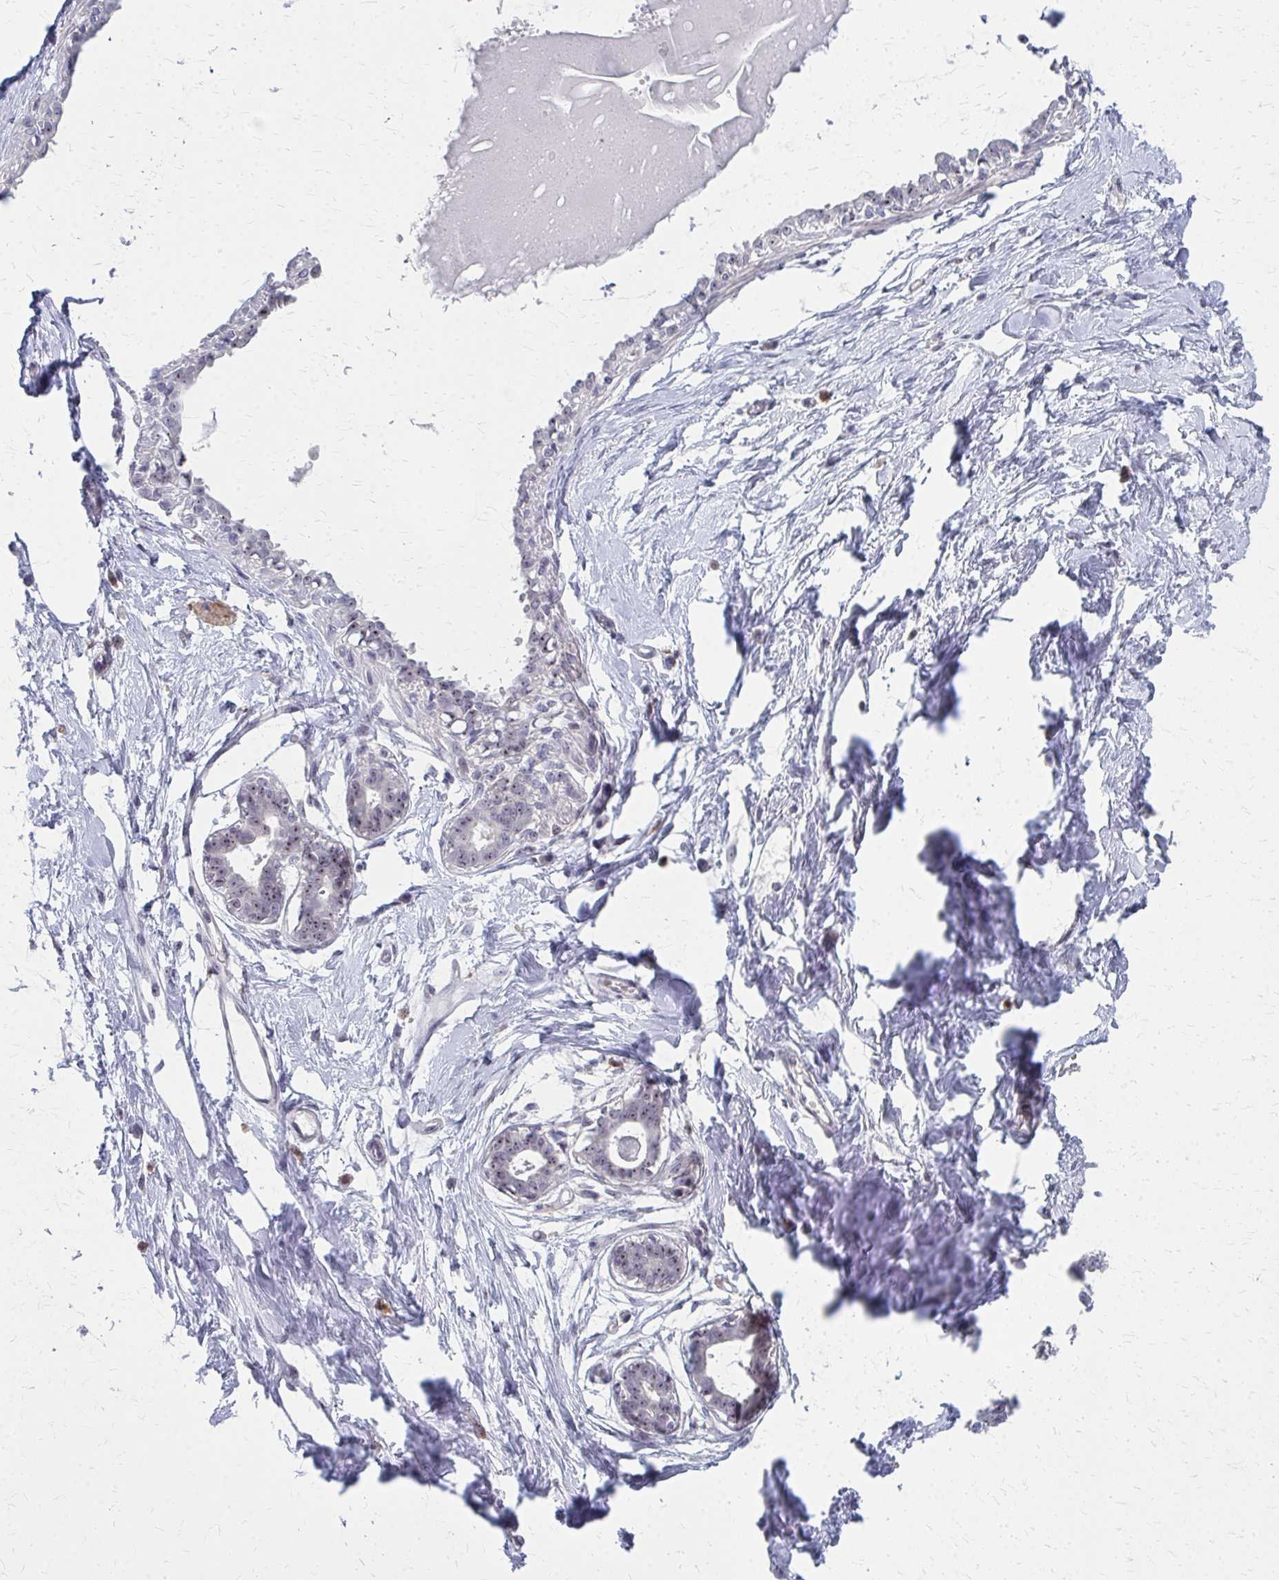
{"staining": {"intensity": "negative", "quantity": "none", "location": "none"}, "tissue": "breast", "cell_type": "Adipocytes", "image_type": "normal", "snomed": [{"axis": "morphology", "description": "Normal tissue, NOS"}, {"axis": "topography", "description": "Breast"}], "caption": "DAB immunohistochemical staining of normal human breast reveals no significant staining in adipocytes. Nuclei are stained in blue.", "gene": "NUDT16", "patient": {"sex": "female", "age": 45}}